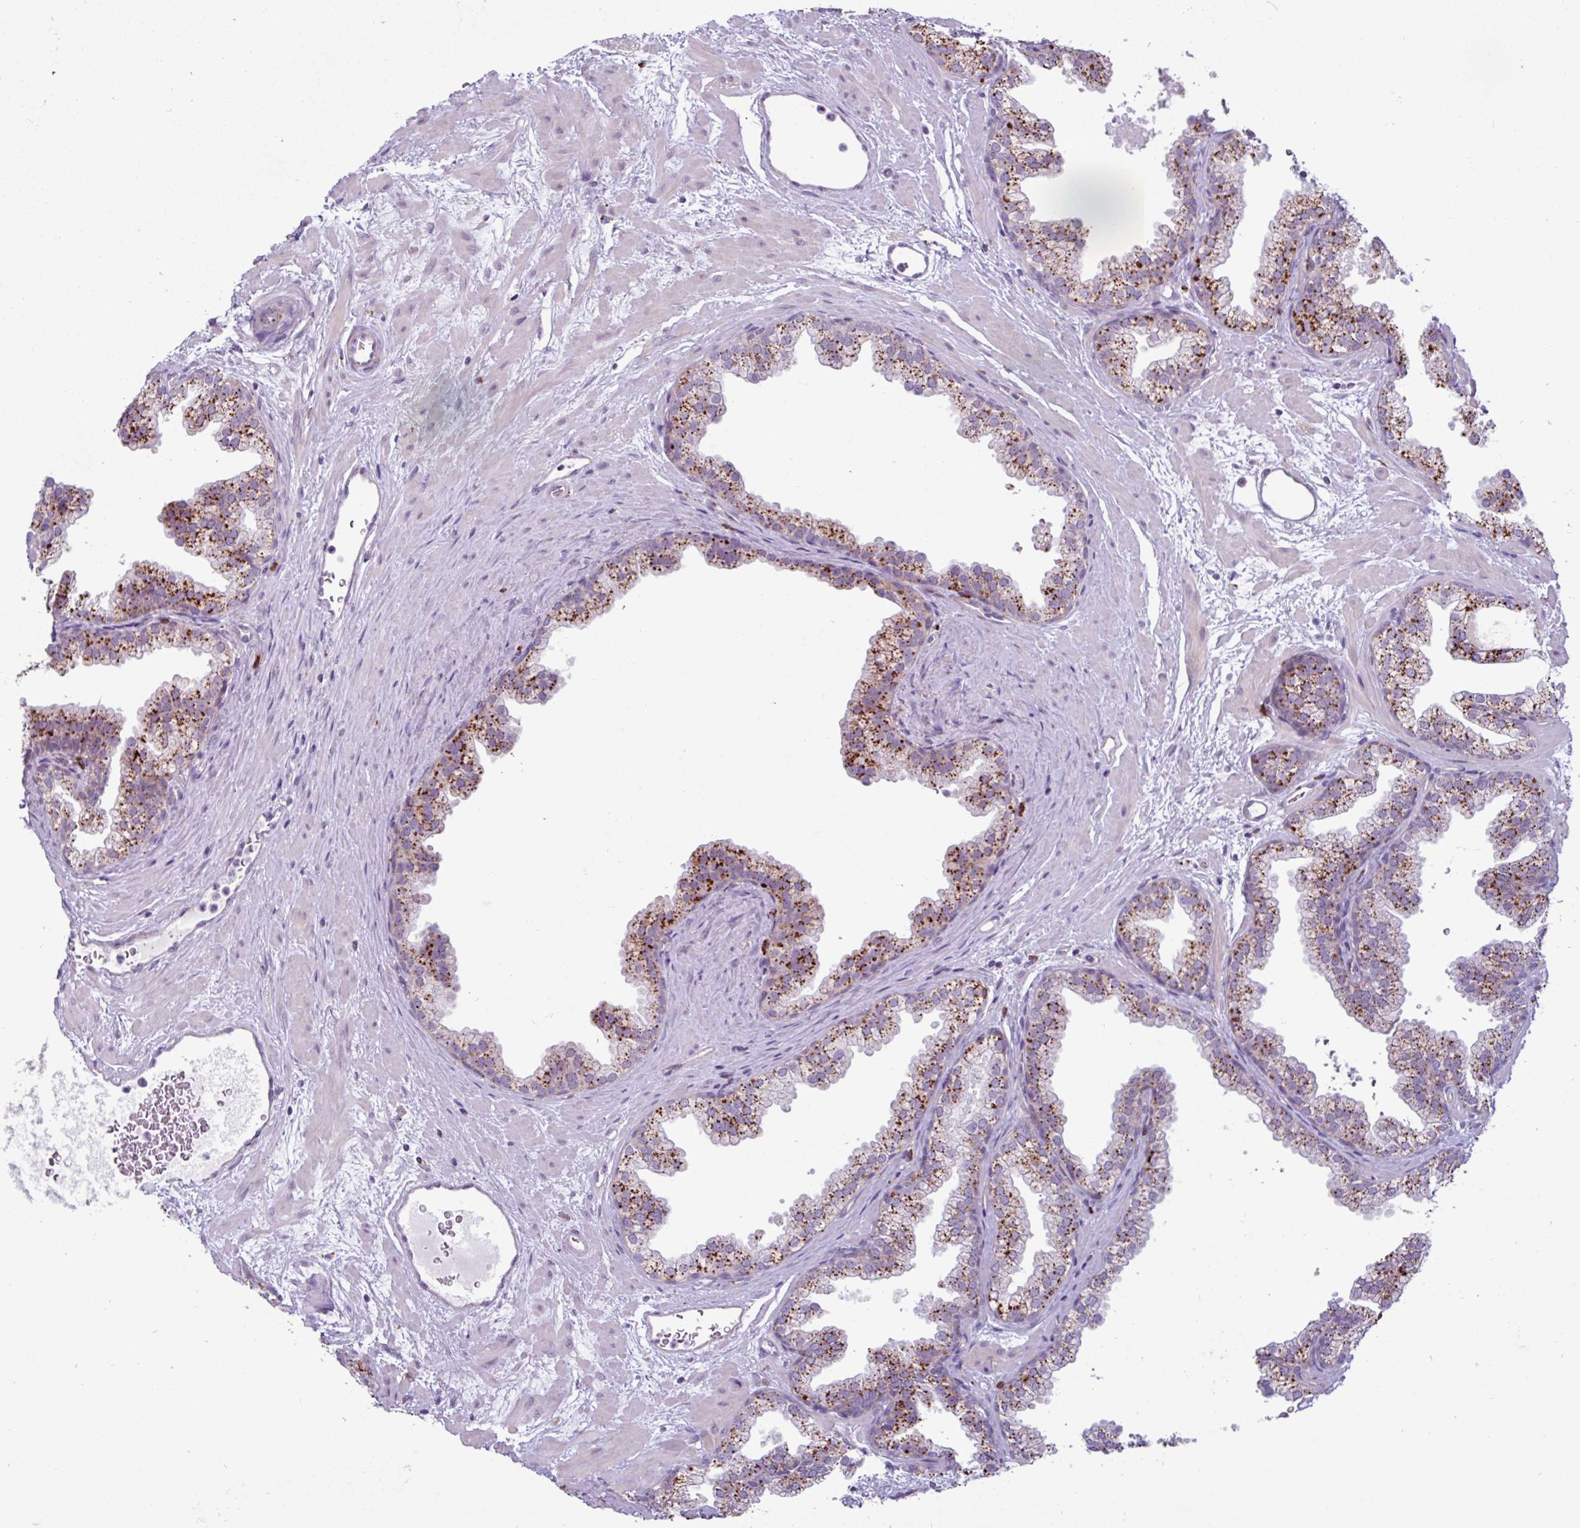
{"staining": {"intensity": "strong", "quantity": ">75%", "location": "cytoplasmic/membranous"}, "tissue": "prostate", "cell_type": "Glandular cells", "image_type": "normal", "snomed": [{"axis": "morphology", "description": "Normal tissue, NOS"}, {"axis": "topography", "description": "Prostate"}], "caption": "An IHC image of benign tissue is shown. Protein staining in brown shows strong cytoplasmic/membranous positivity in prostate within glandular cells. (IHC, brightfield microscopy, high magnification).", "gene": "AMIGO2", "patient": {"sex": "male", "age": 37}}